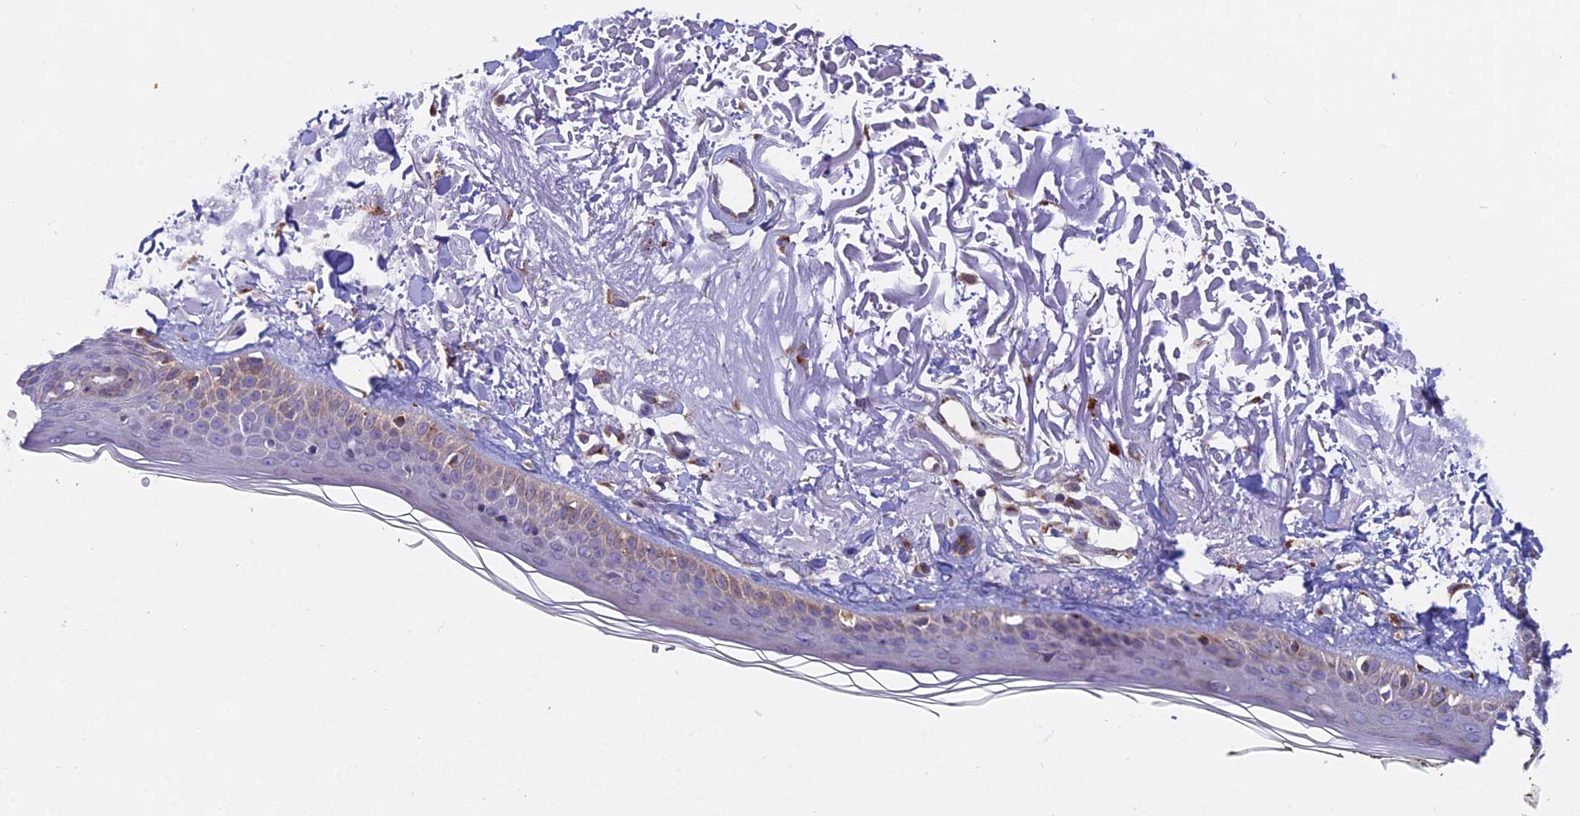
{"staining": {"intensity": "moderate", "quantity": "25%-75%", "location": "cytoplasmic/membranous"}, "tissue": "skin", "cell_type": "Fibroblasts", "image_type": "normal", "snomed": [{"axis": "morphology", "description": "Normal tissue, NOS"}, {"axis": "topography", "description": "Skin"}, {"axis": "topography", "description": "Skeletal muscle"}], "caption": "Human skin stained for a protein (brown) shows moderate cytoplasmic/membranous positive expression in approximately 25%-75% of fibroblasts.", "gene": "TBC1D20", "patient": {"sex": "male", "age": 83}}